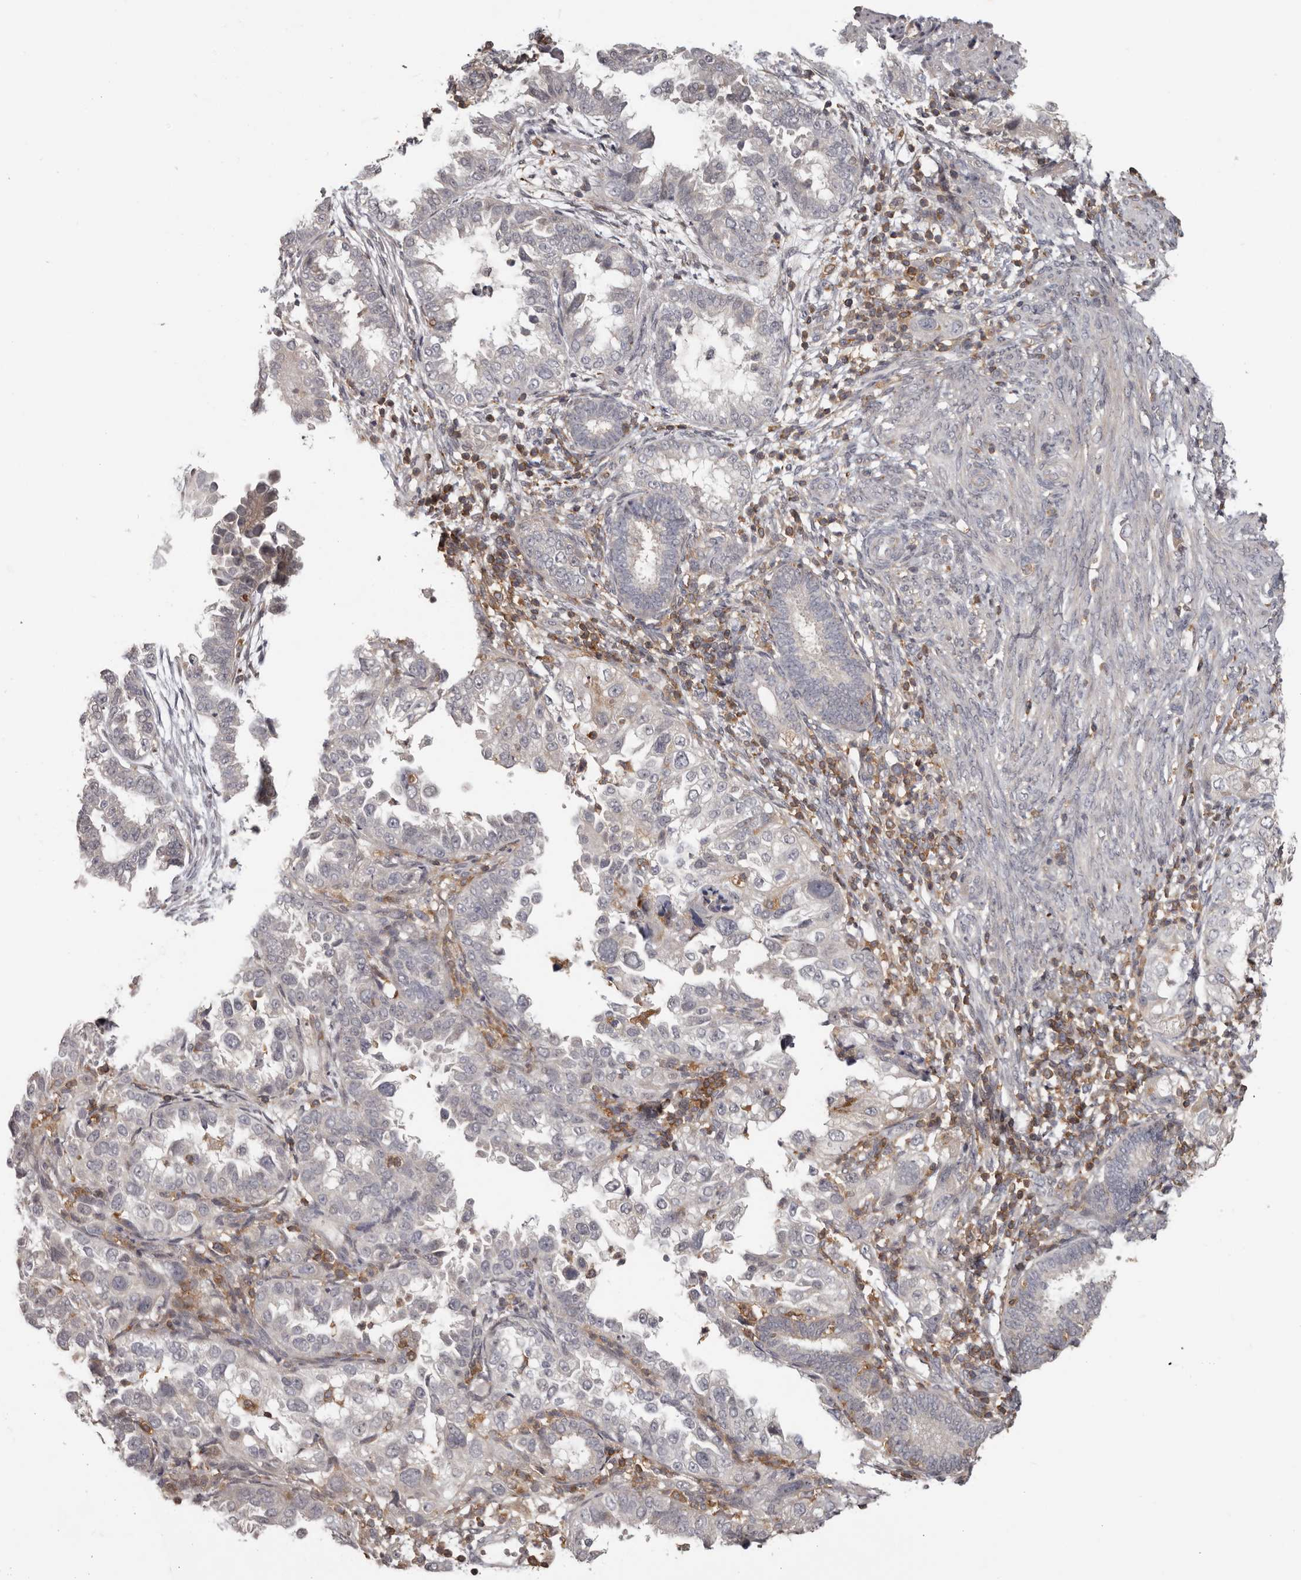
{"staining": {"intensity": "negative", "quantity": "none", "location": "none"}, "tissue": "endometrial cancer", "cell_type": "Tumor cells", "image_type": "cancer", "snomed": [{"axis": "morphology", "description": "Adenocarcinoma, NOS"}, {"axis": "topography", "description": "Endometrium"}], "caption": "This histopathology image is of adenocarcinoma (endometrial) stained with immunohistochemistry (IHC) to label a protein in brown with the nuclei are counter-stained blue. There is no expression in tumor cells.", "gene": "ANKRD44", "patient": {"sex": "female", "age": 85}}